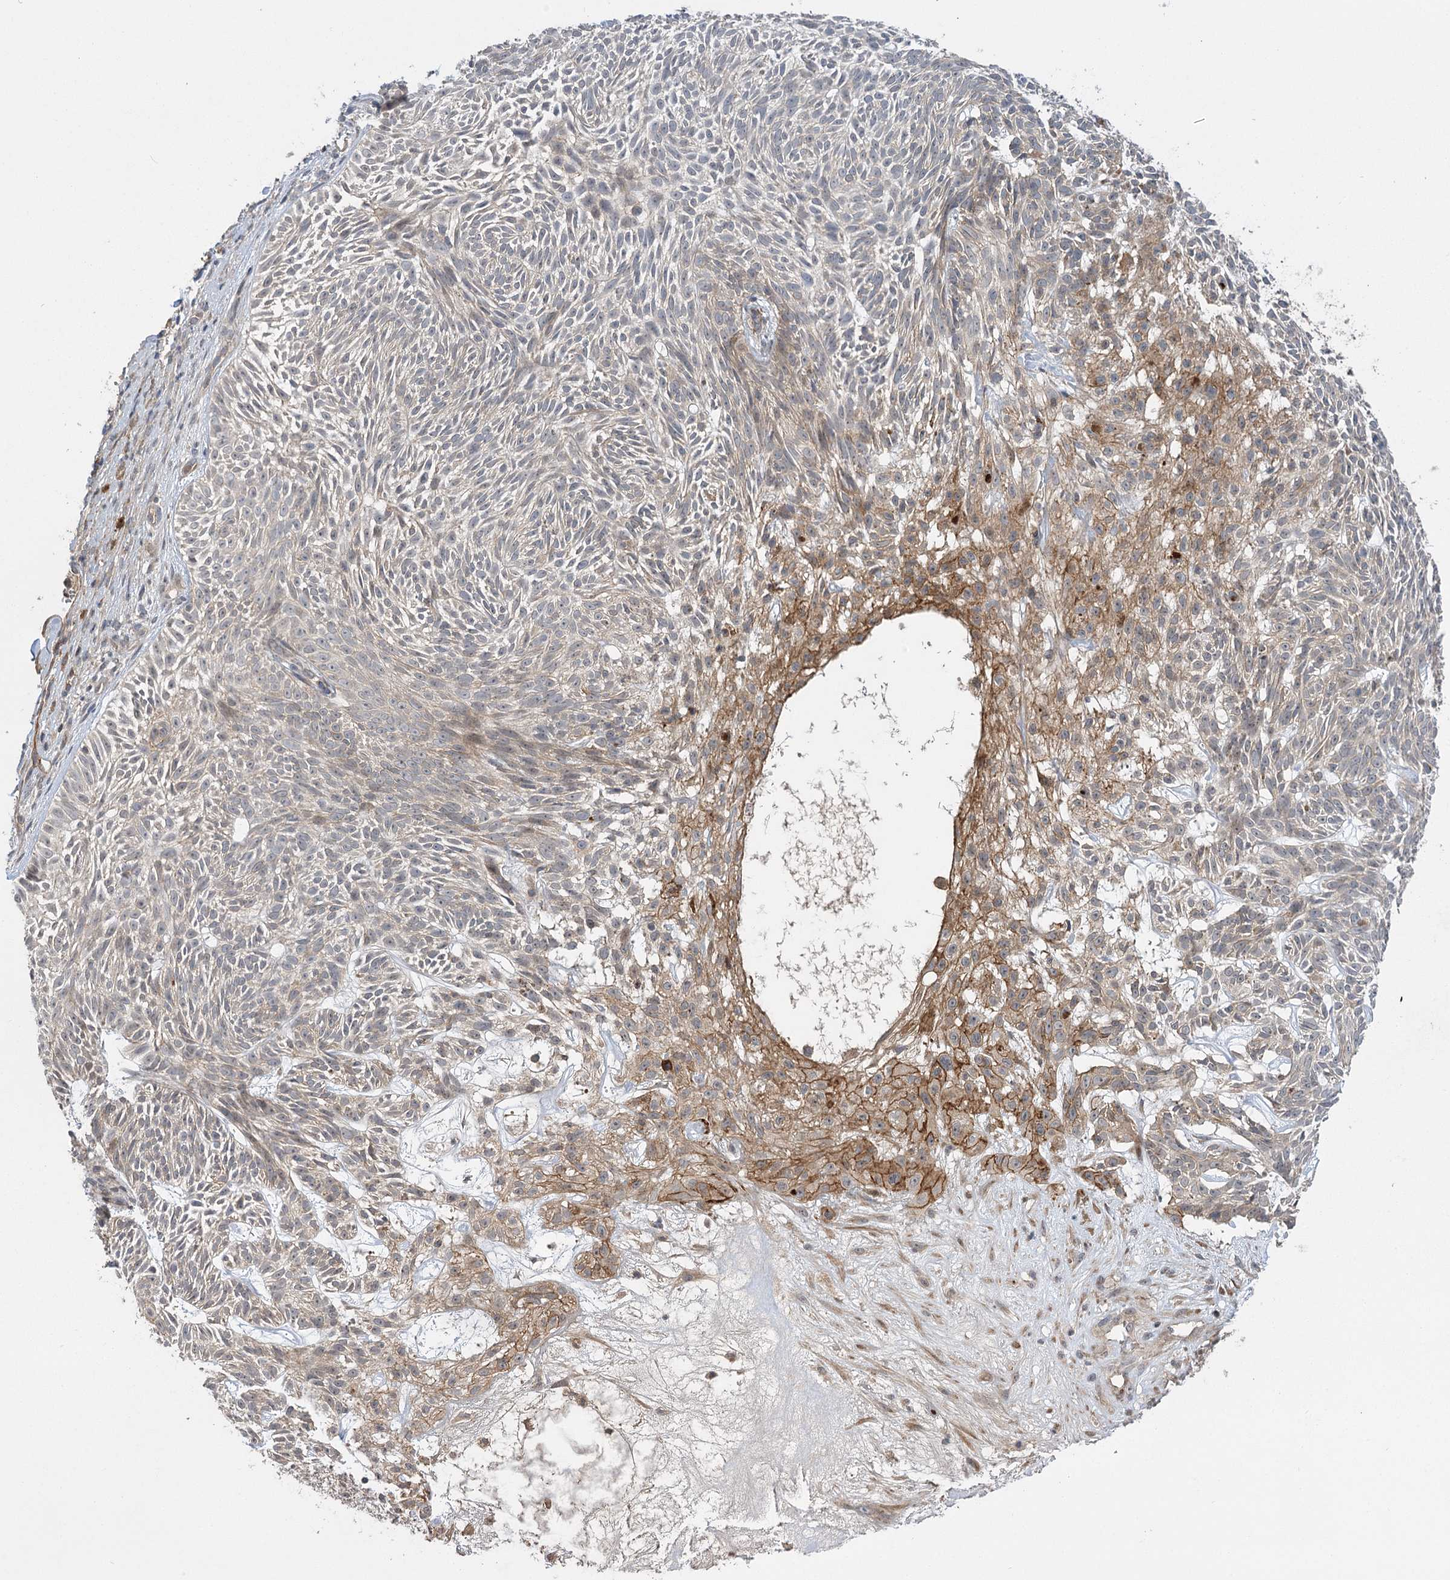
{"staining": {"intensity": "moderate", "quantity": "<25%", "location": "cytoplasmic/membranous"}, "tissue": "skin cancer", "cell_type": "Tumor cells", "image_type": "cancer", "snomed": [{"axis": "morphology", "description": "Basal cell carcinoma"}, {"axis": "topography", "description": "Skin"}], "caption": "Basal cell carcinoma (skin) stained for a protein (brown) shows moderate cytoplasmic/membranous positive expression in about <25% of tumor cells.", "gene": "KCNN2", "patient": {"sex": "male", "age": 75}}